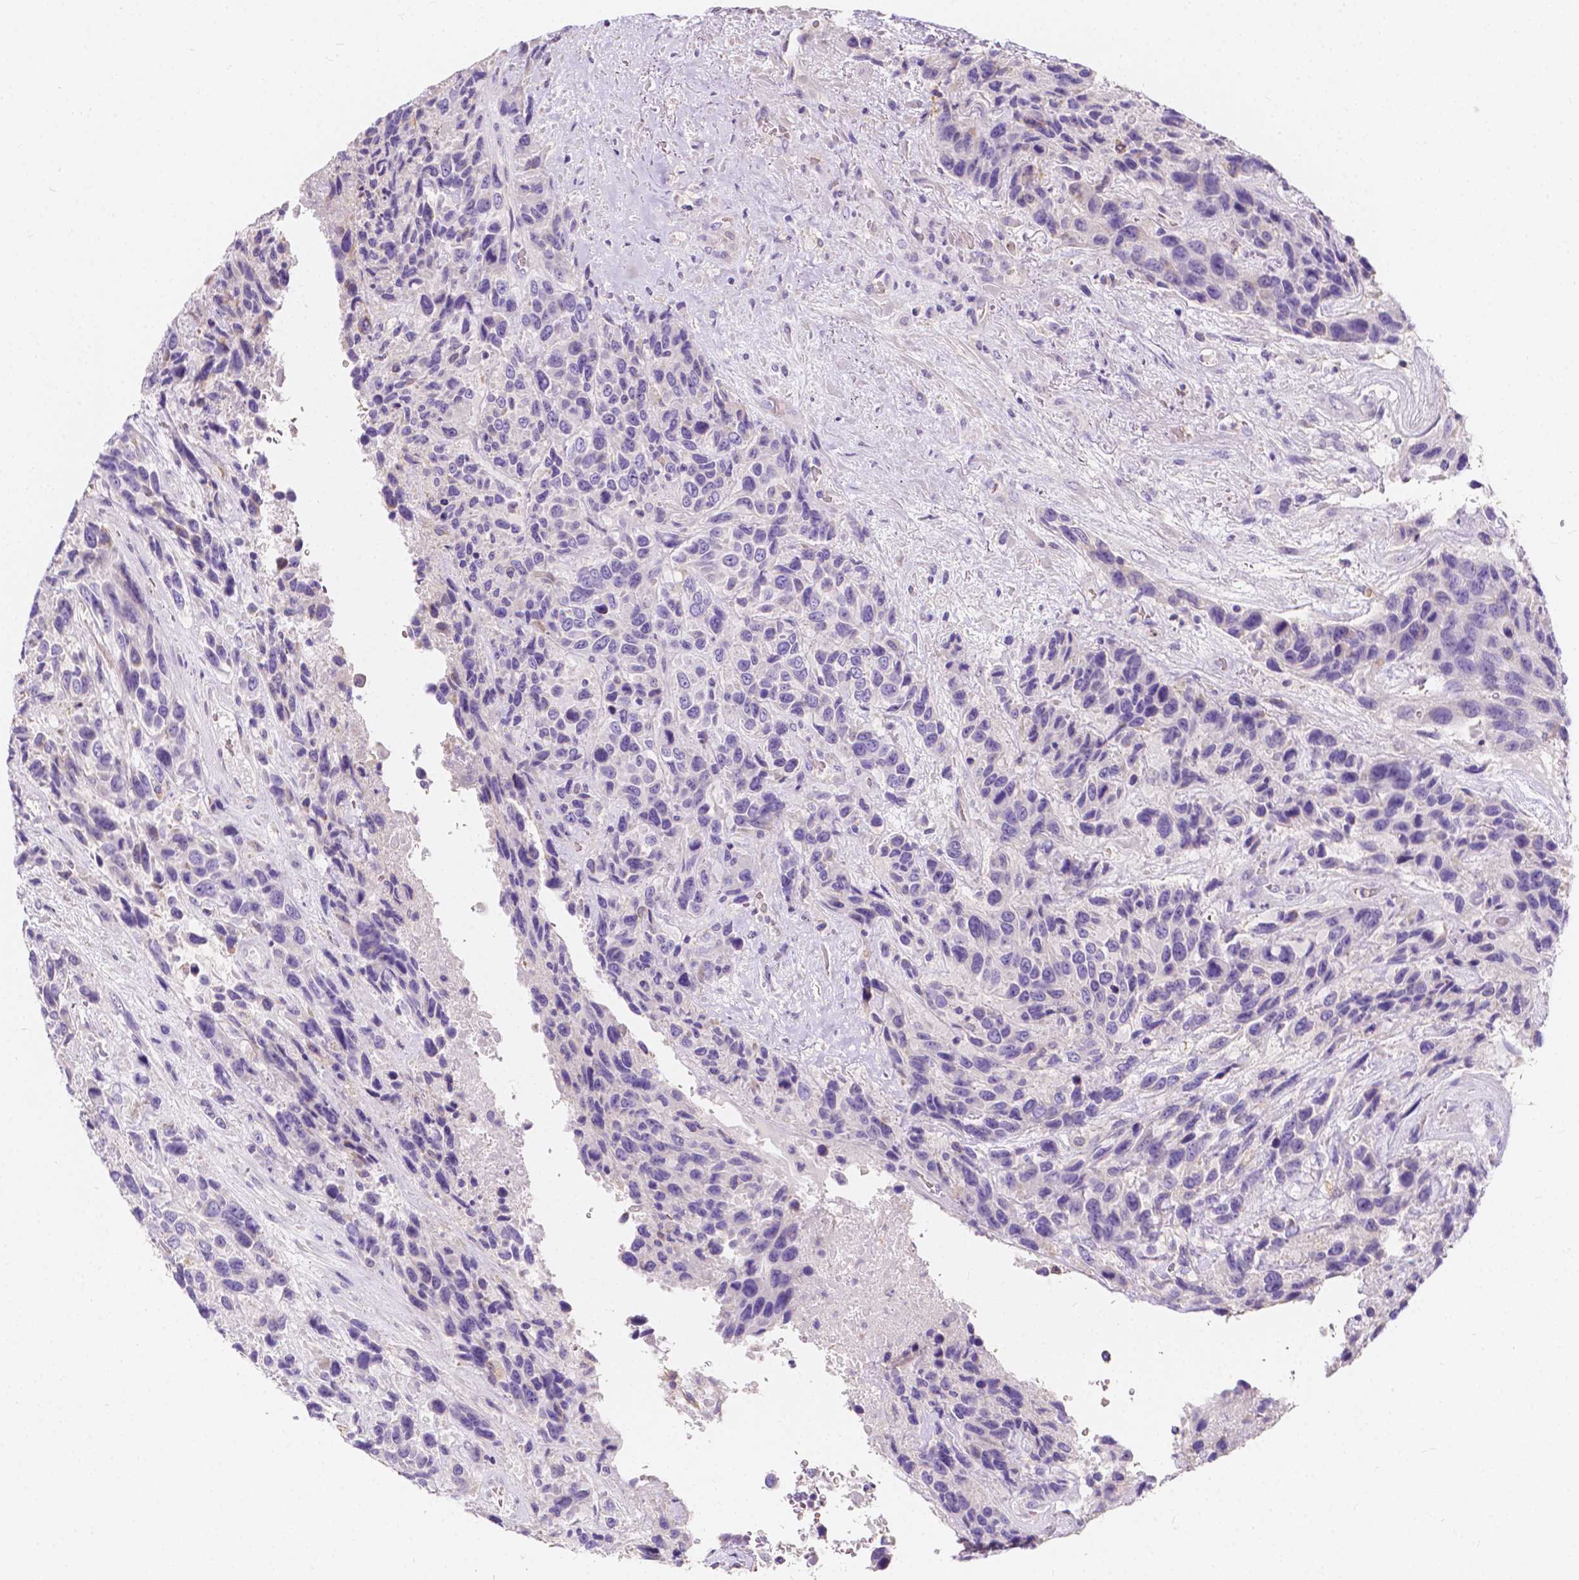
{"staining": {"intensity": "negative", "quantity": "none", "location": "none"}, "tissue": "urothelial cancer", "cell_type": "Tumor cells", "image_type": "cancer", "snomed": [{"axis": "morphology", "description": "Urothelial carcinoma, High grade"}, {"axis": "topography", "description": "Urinary bladder"}], "caption": "A high-resolution histopathology image shows IHC staining of urothelial cancer, which exhibits no significant expression in tumor cells.", "gene": "CLSTN2", "patient": {"sex": "female", "age": 70}}